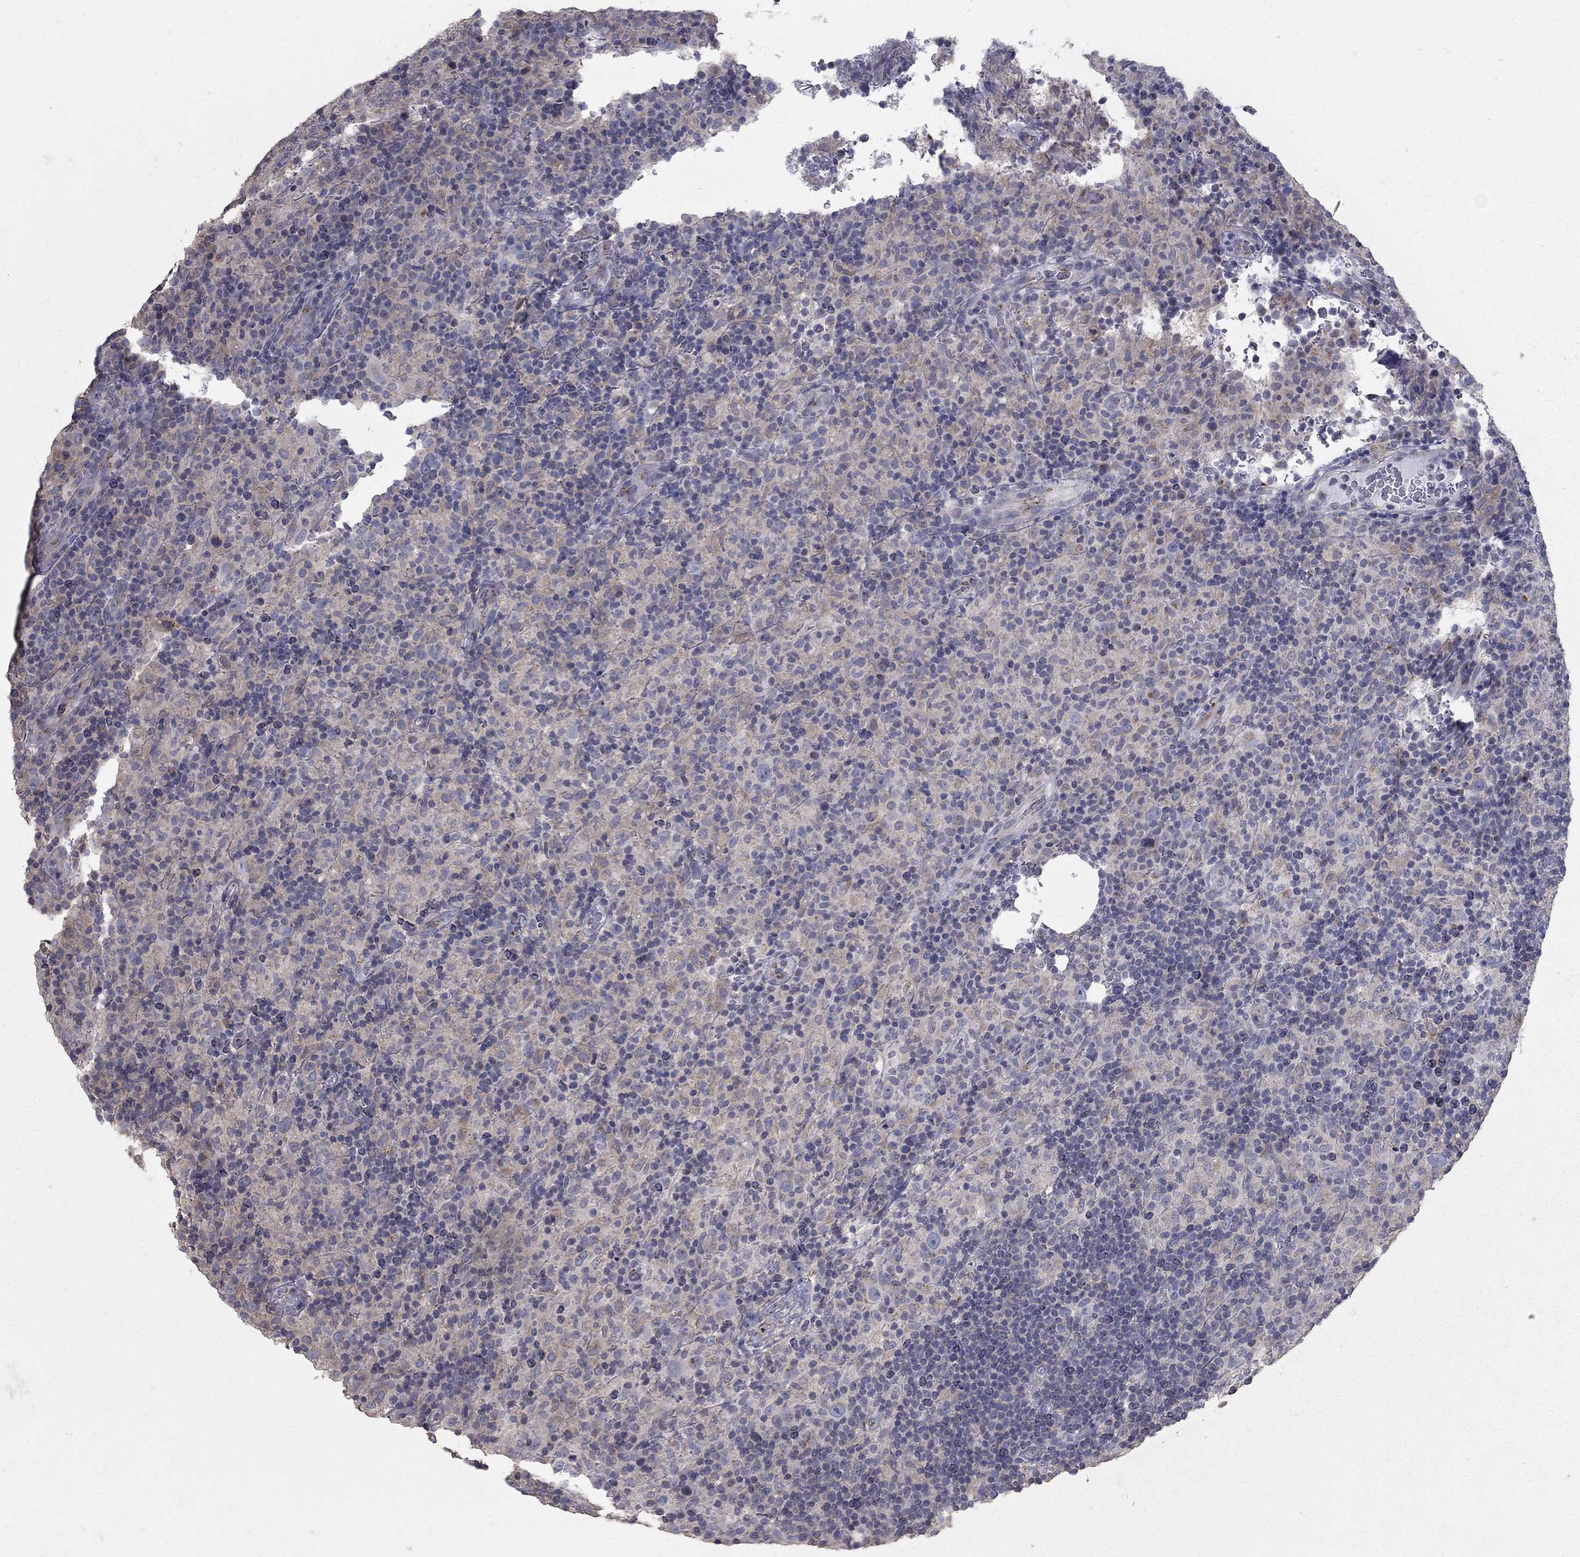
{"staining": {"intensity": "negative", "quantity": "none", "location": "none"}, "tissue": "lymphoma", "cell_type": "Tumor cells", "image_type": "cancer", "snomed": [{"axis": "morphology", "description": "Hodgkin's disease, NOS"}, {"axis": "topography", "description": "Lymph node"}], "caption": "The photomicrograph shows no significant positivity in tumor cells of lymphoma. (DAB immunohistochemistry (IHC) with hematoxylin counter stain).", "gene": "KIAA0319L", "patient": {"sex": "male", "age": 70}}